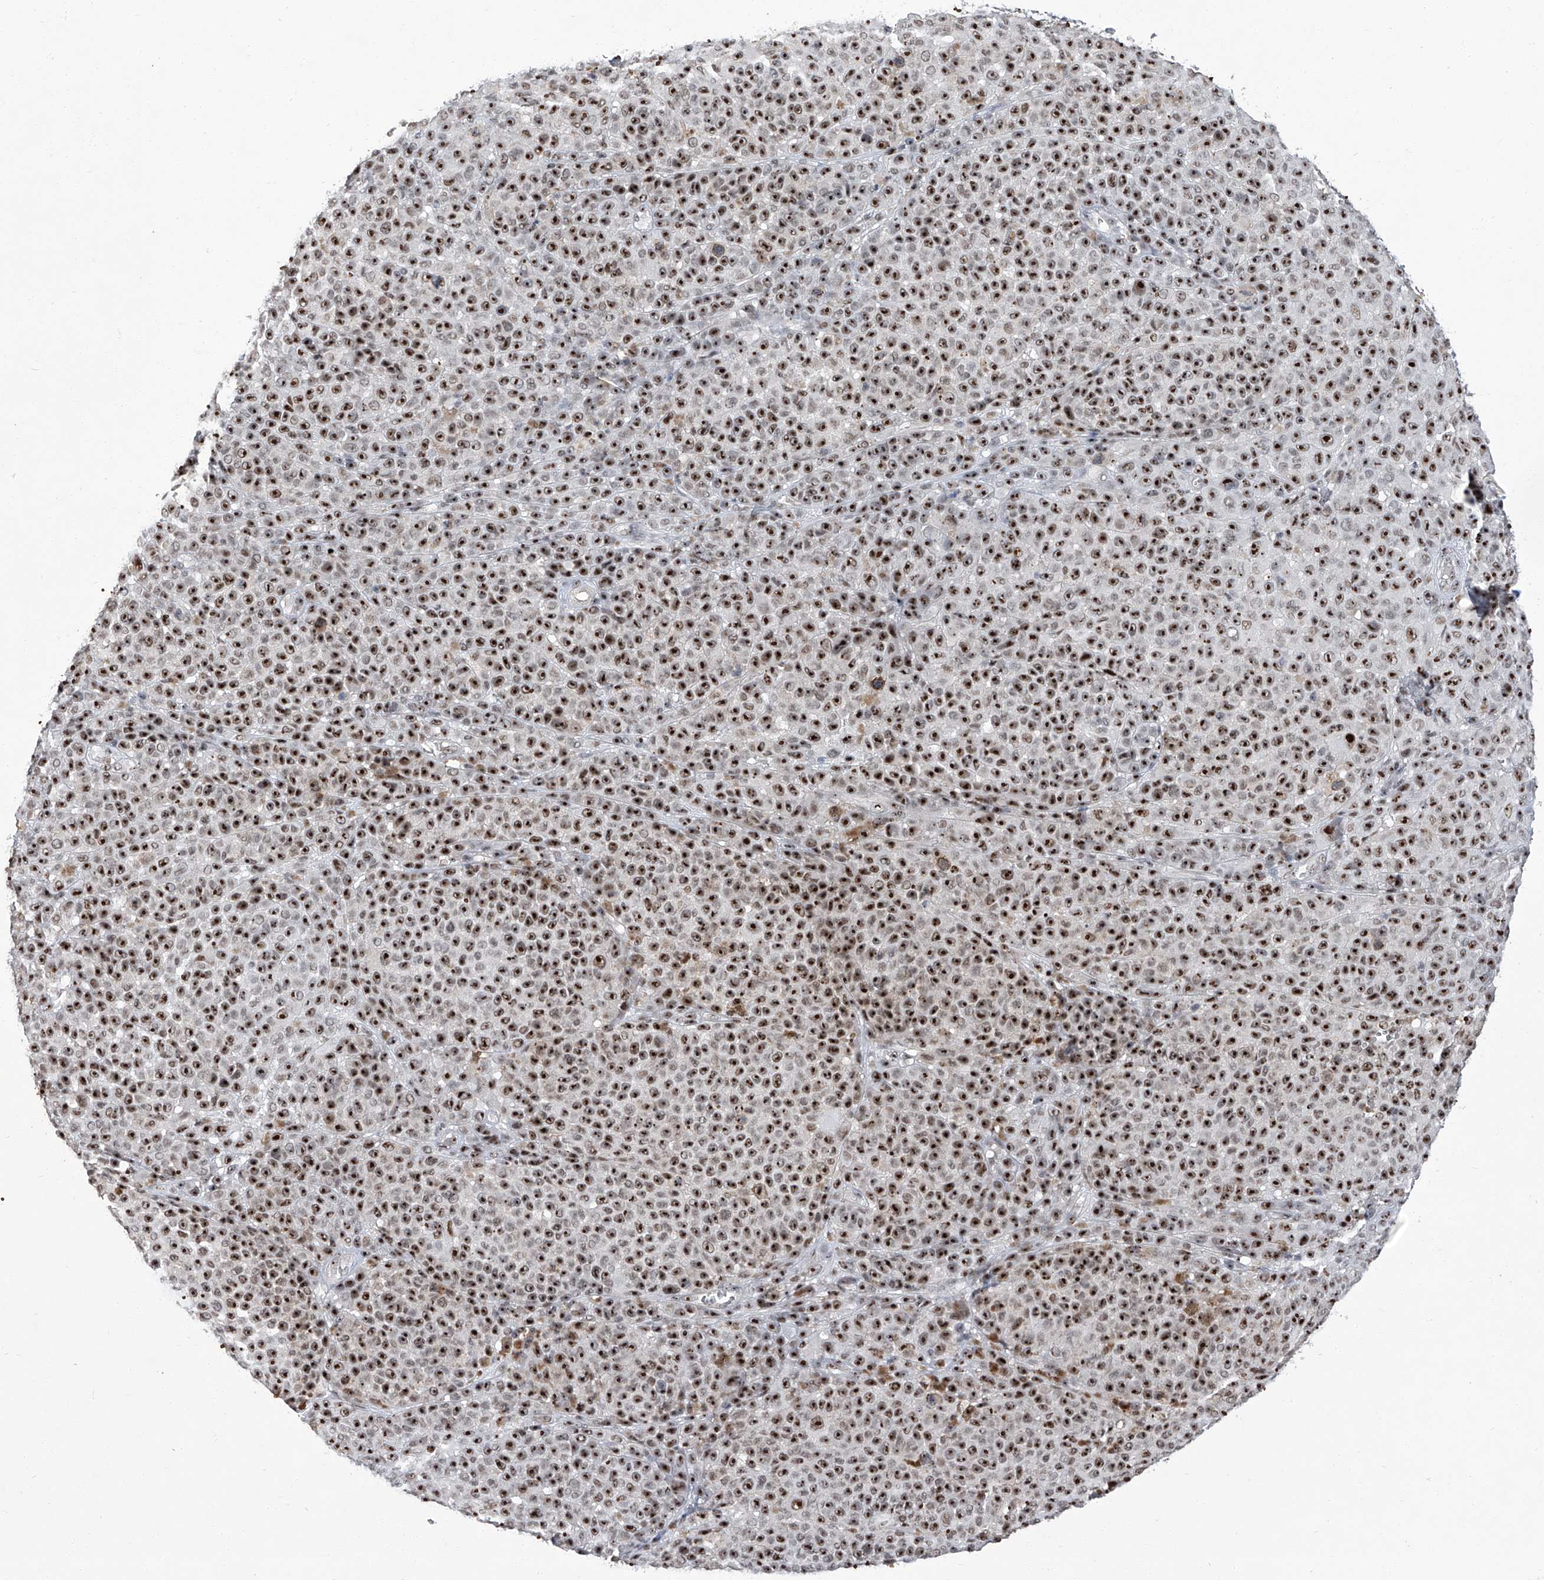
{"staining": {"intensity": "strong", "quantity": ">75%", "location": "nuclear"}, "tissue": "melanoma", "cell_type": "Tumor cells", "image_type": "cancer", "snomed": [{"axis": "morphology", "description": "Malignant melanoma, NOS"}, {"axis": "topography", "description": "Skin"}], "caption": "Melanoma was stained to show a protein in brown. There is high levels of strong nuclear positivity in about >75% of tumor cells.", "gene": "CMTR1", "patient": {"sex": "female", "age": 94}}